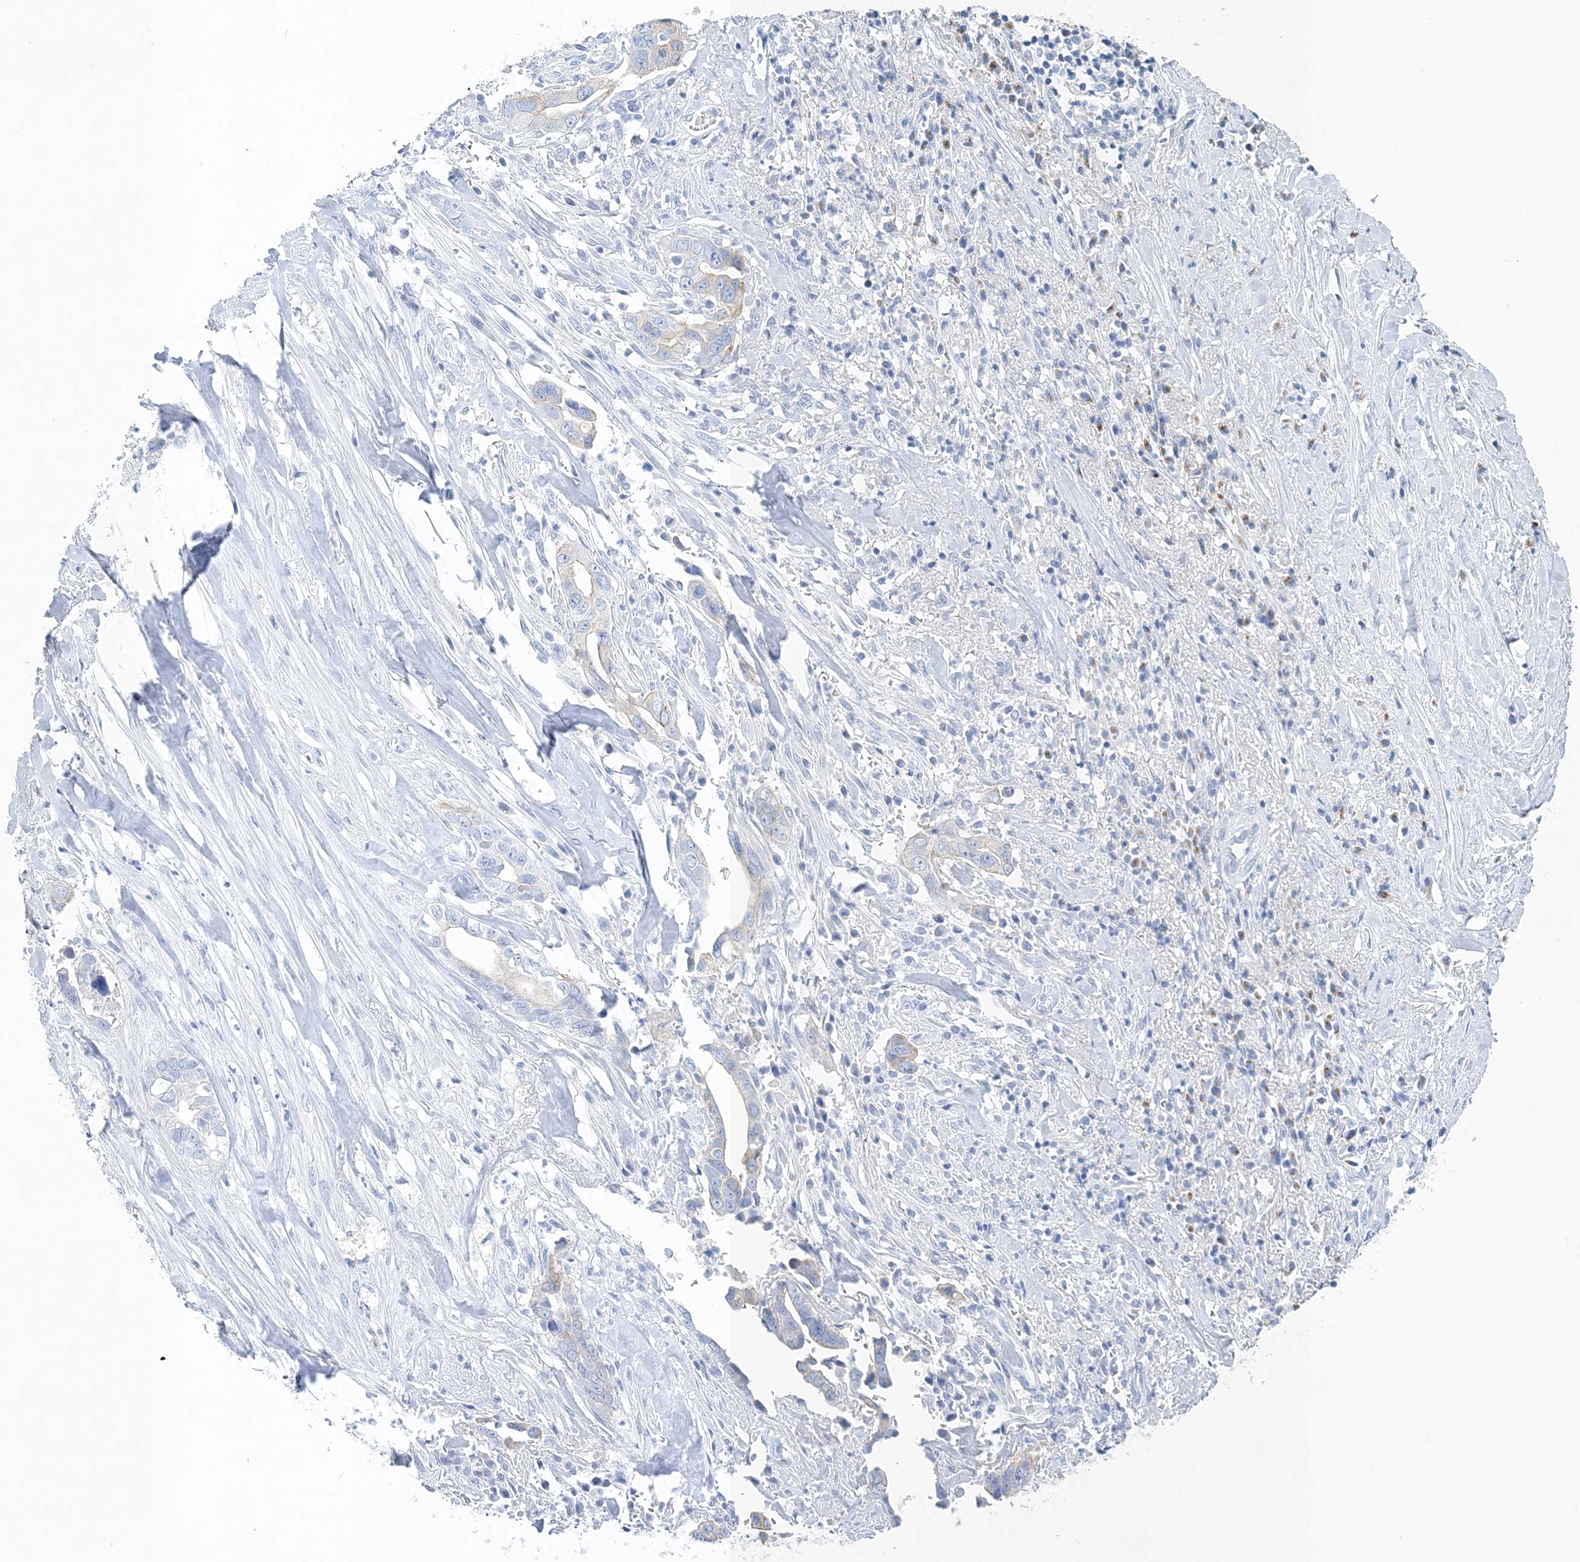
{"staining": {"intensity": "weak", "quantity": "<25%", "location": "cytoplasmic/membranous"}, "tissue": "liver cancer", "cell_type": "Tumor cells", "image_type": "cancer", "snomed": [{"axis": "morphology", "description": "Cholangiocarcinoma"}, {"axis": "topography", "description": "Liver"}], "caption": "This is an immunohistochemistry image of human liver cancer. There is no staining in tumor cells.", "gene": "SLC5A6", "patient": {"sex": "female", "age": 79}}